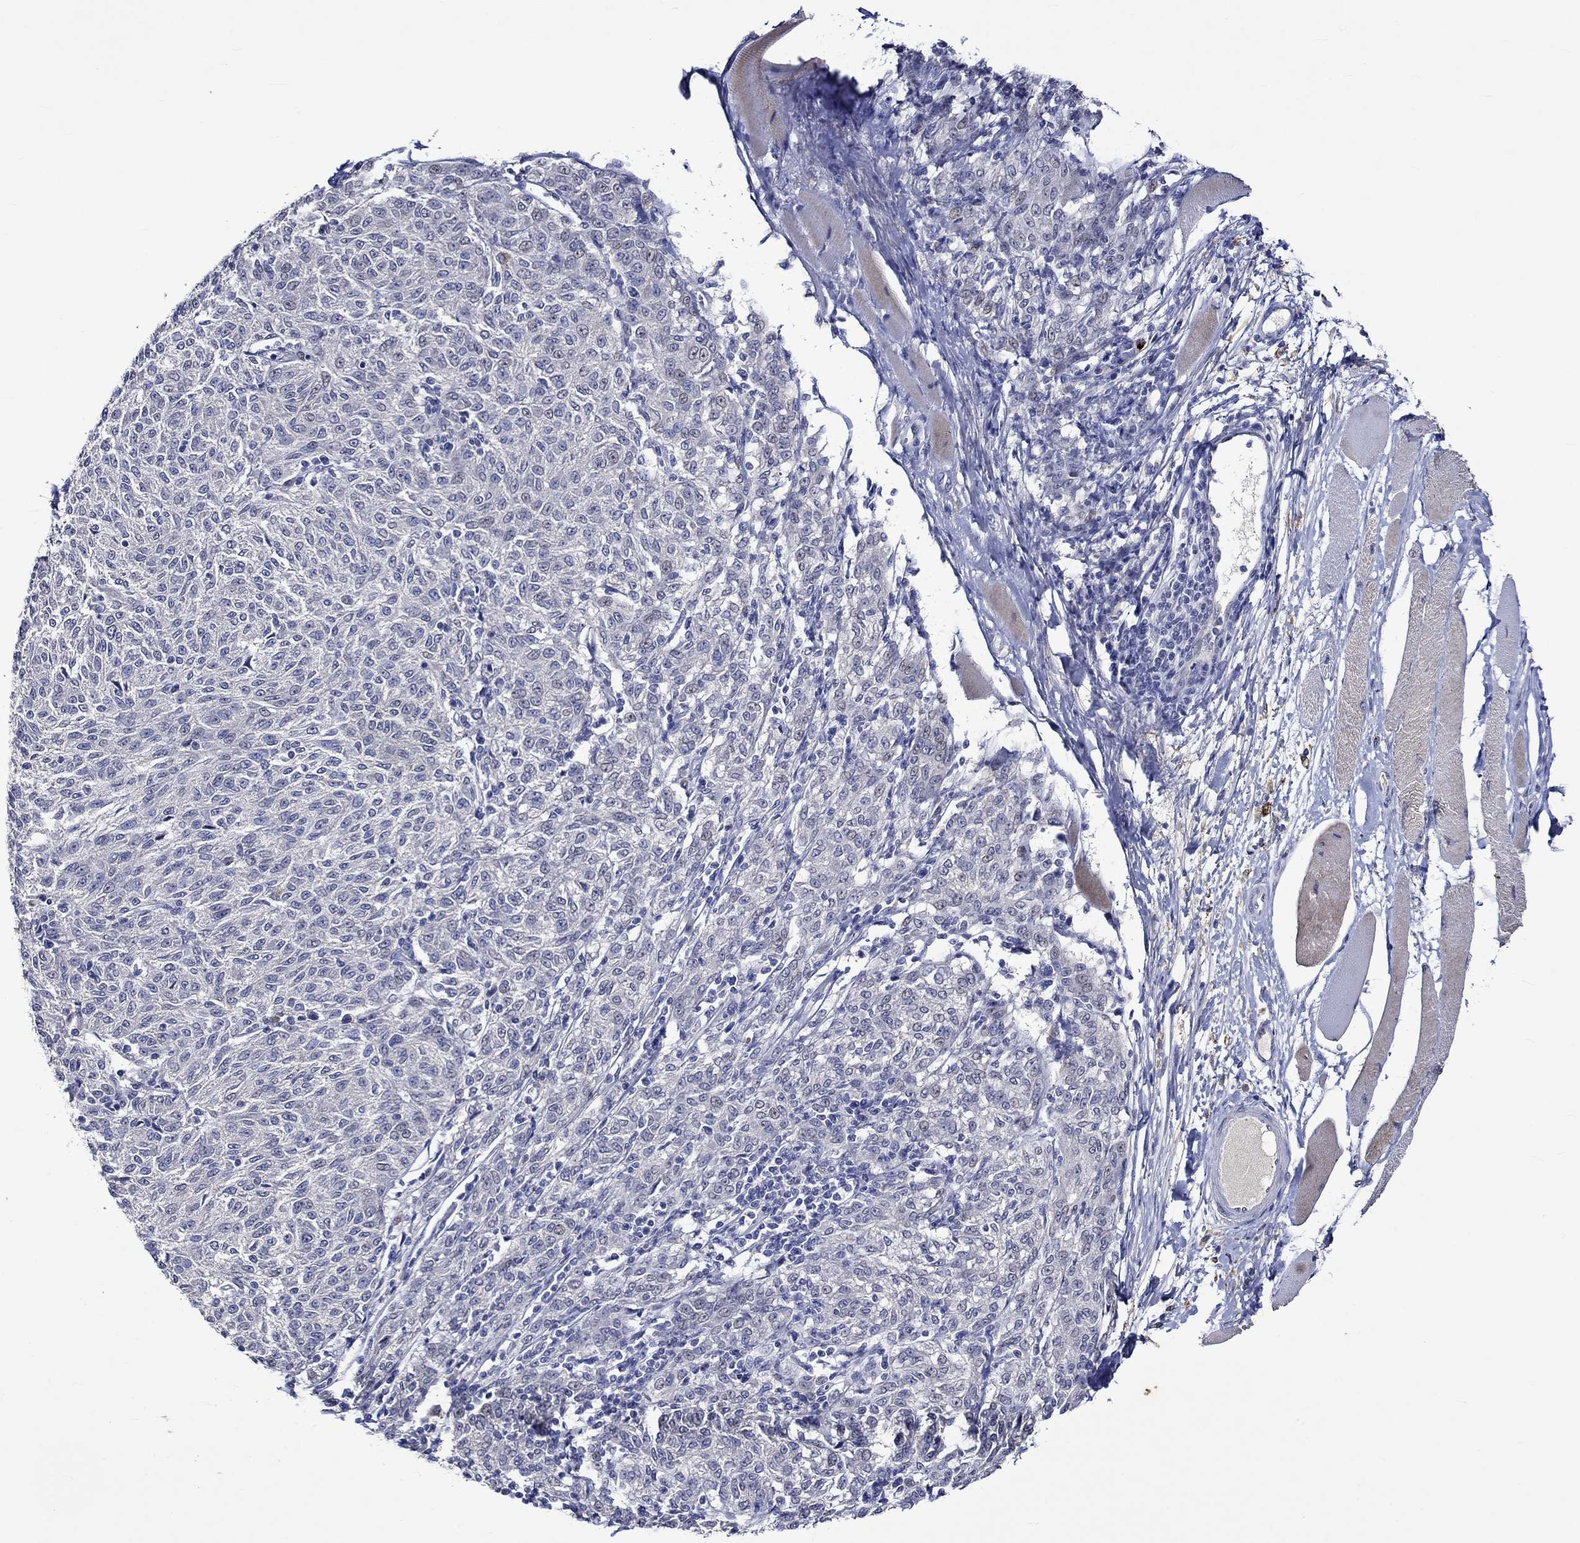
{"staining": {"intensity": "negative", "quantity": "none", "location": "none"}, "tissue": "melanoma", "cell_type": "Tumor cells", "image_type": "cancer", "snomed": [{"axis": "morphology", "description": "Malignant melanoma, NOS"}, {"axis": "topography", "description": "Skin"}], "caption": "Malignant melanoma stained for a protein using immunohistochemistry demonstrates no staining tumor cells.", "gene": "DDX3Y", "patient": {"sex": "female", "age": 72}}